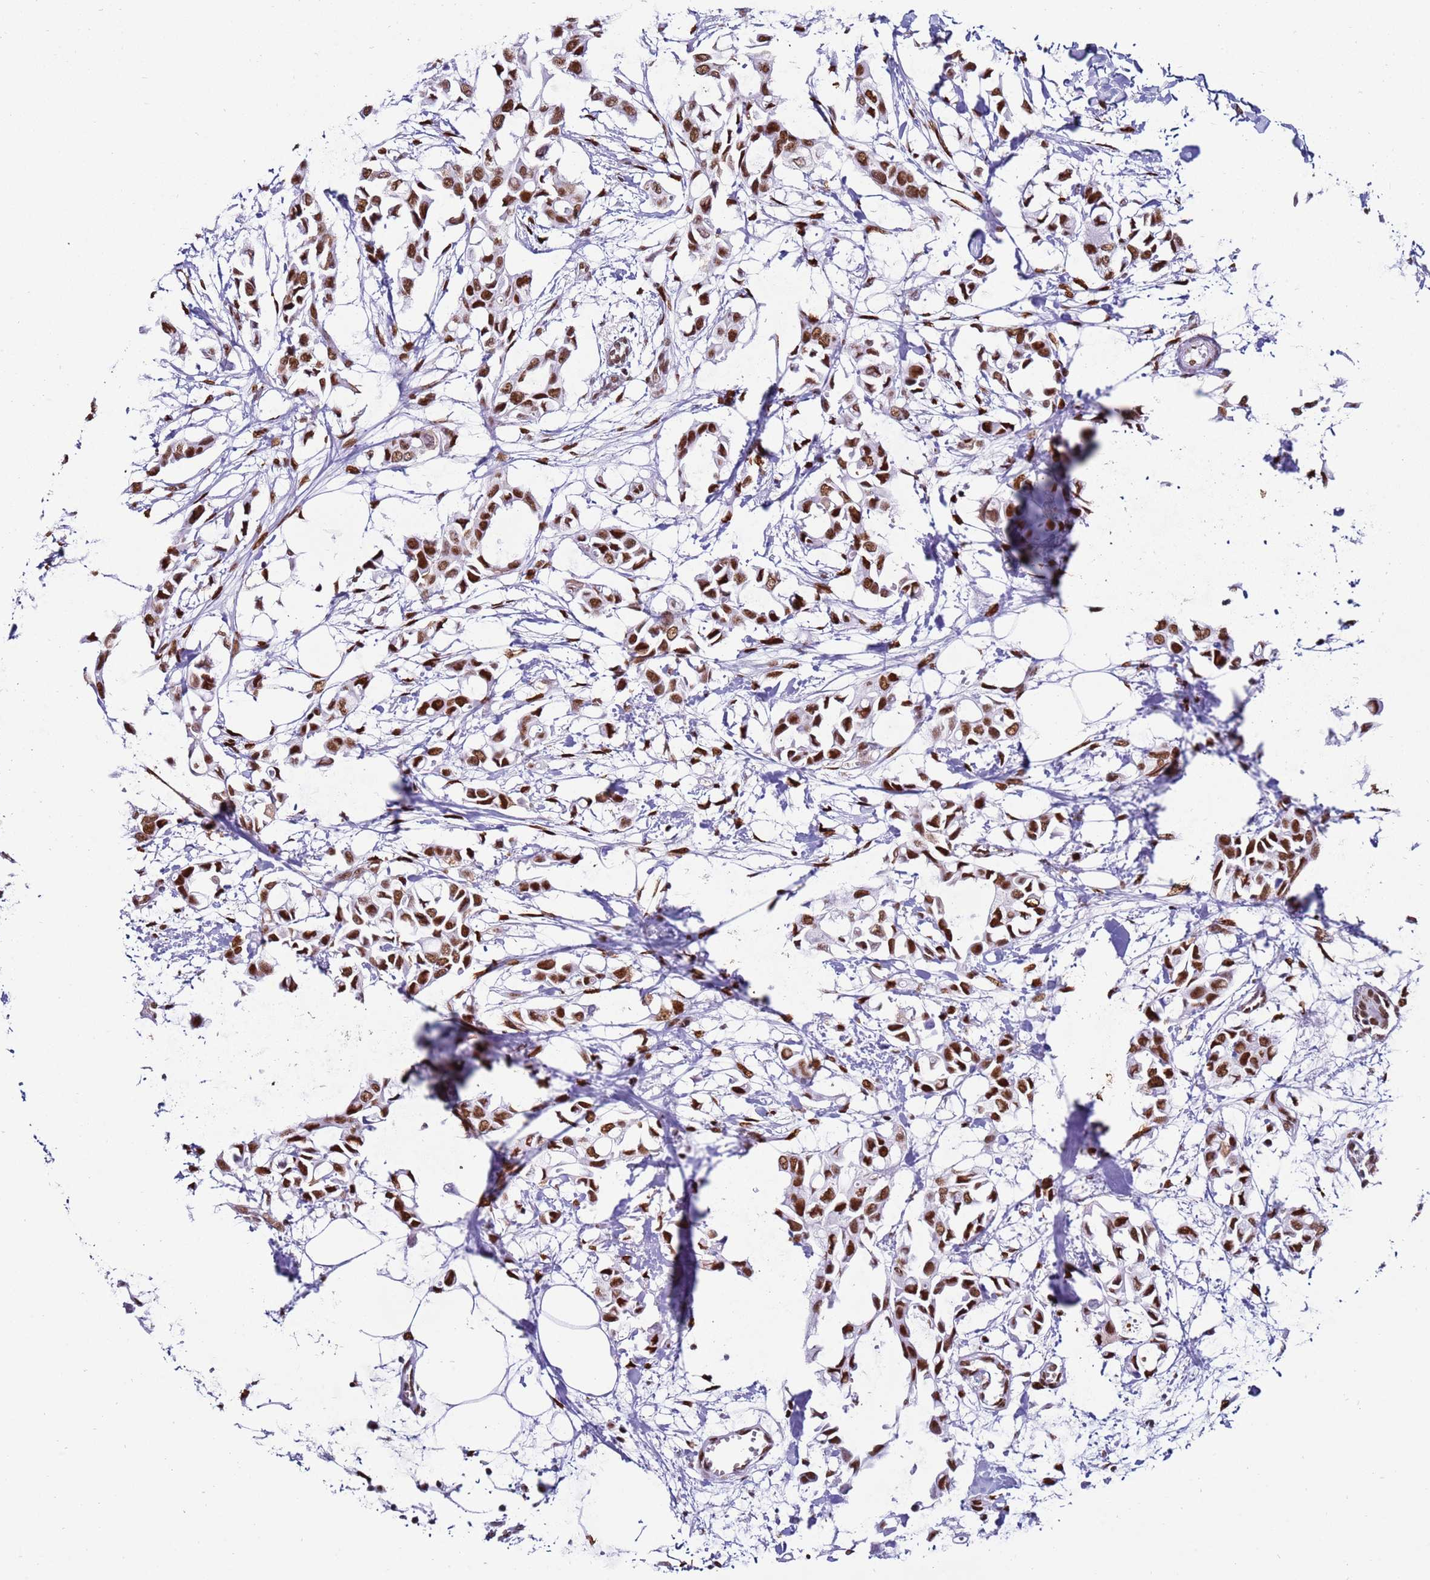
{"staining": {"intensity": "moderate", "quantity": ">75%", "location": "nuclear"}, "tissue": "breast cancer", "cell_type": "Tumor cells", "image_type": "cancer", "snomed": [{"axis": "morphology", "description": "Duct carcinoma"}, {"axis": "topography", "description": "Breast"}], "caption": "Breast infiltrating ductal carcinoma was stained to show a protein in brown. There is medium levels of moderate nuclear expression in approximately >75% of tumor cells. The protein of interest is stained brown, and the nuclei are stained in blue (DAB IHC with brightfield microscopy, high magnification).", "gene": "KPNA4", "patient": {"sex": "female", "age": 41}}